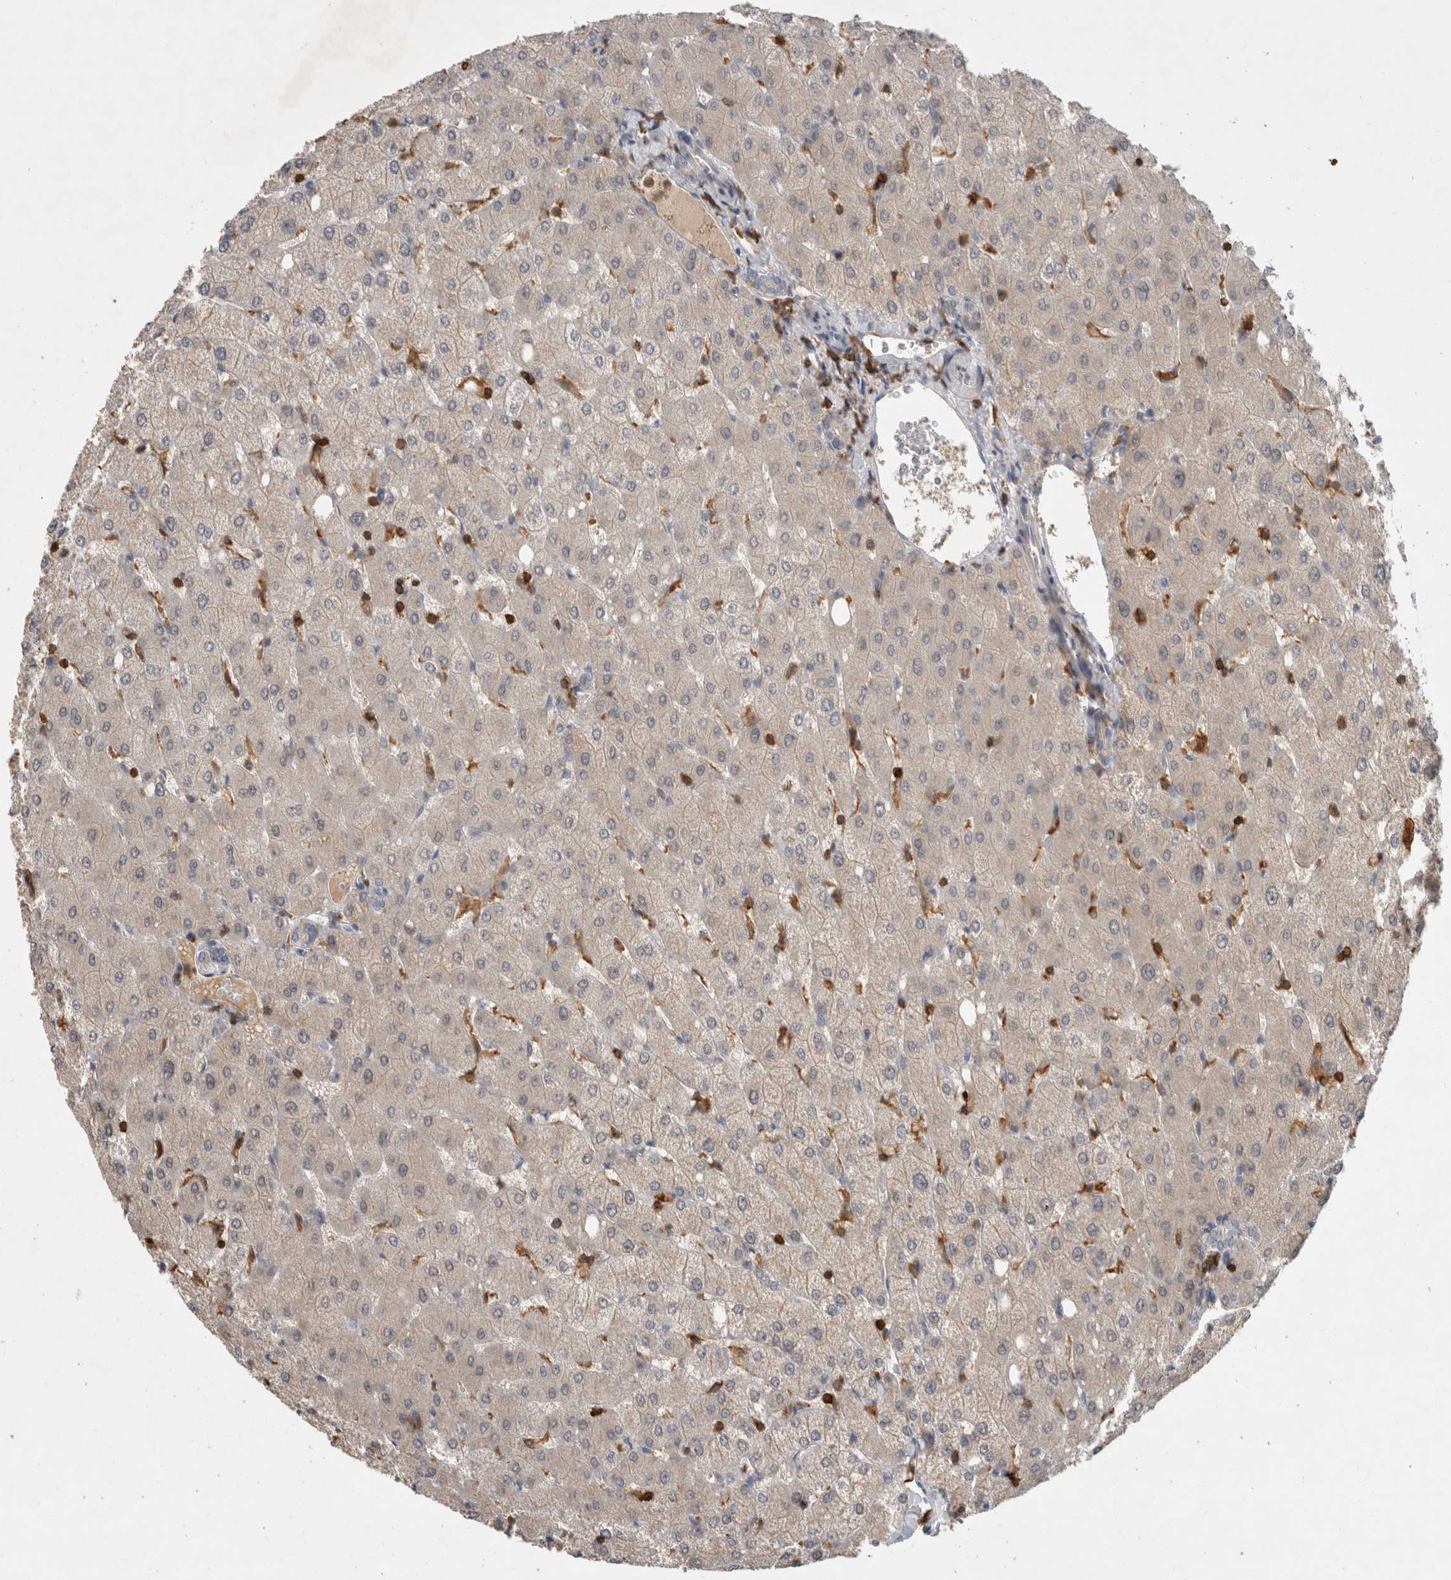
{"staining": {"intensity": "negative", "quantity": "none", "location": "none"}, "tissue": "liver", "cell_type": "Cholangiocytes", "image_type": "normal", "snomed": [{"axis": "morphology", "description": "Normal tissue, NOS"}, {"axis": "topography", "description": "Liver"}], "caption": "A micrograph of liver stained for a protein reveals no brown staining in cholangiocytes. (Immunohistochemistry (ihc), brightfield microscopy, high magnification).", "gene": "GFRA2", "patient": {"sex": "female", "age": 54}}